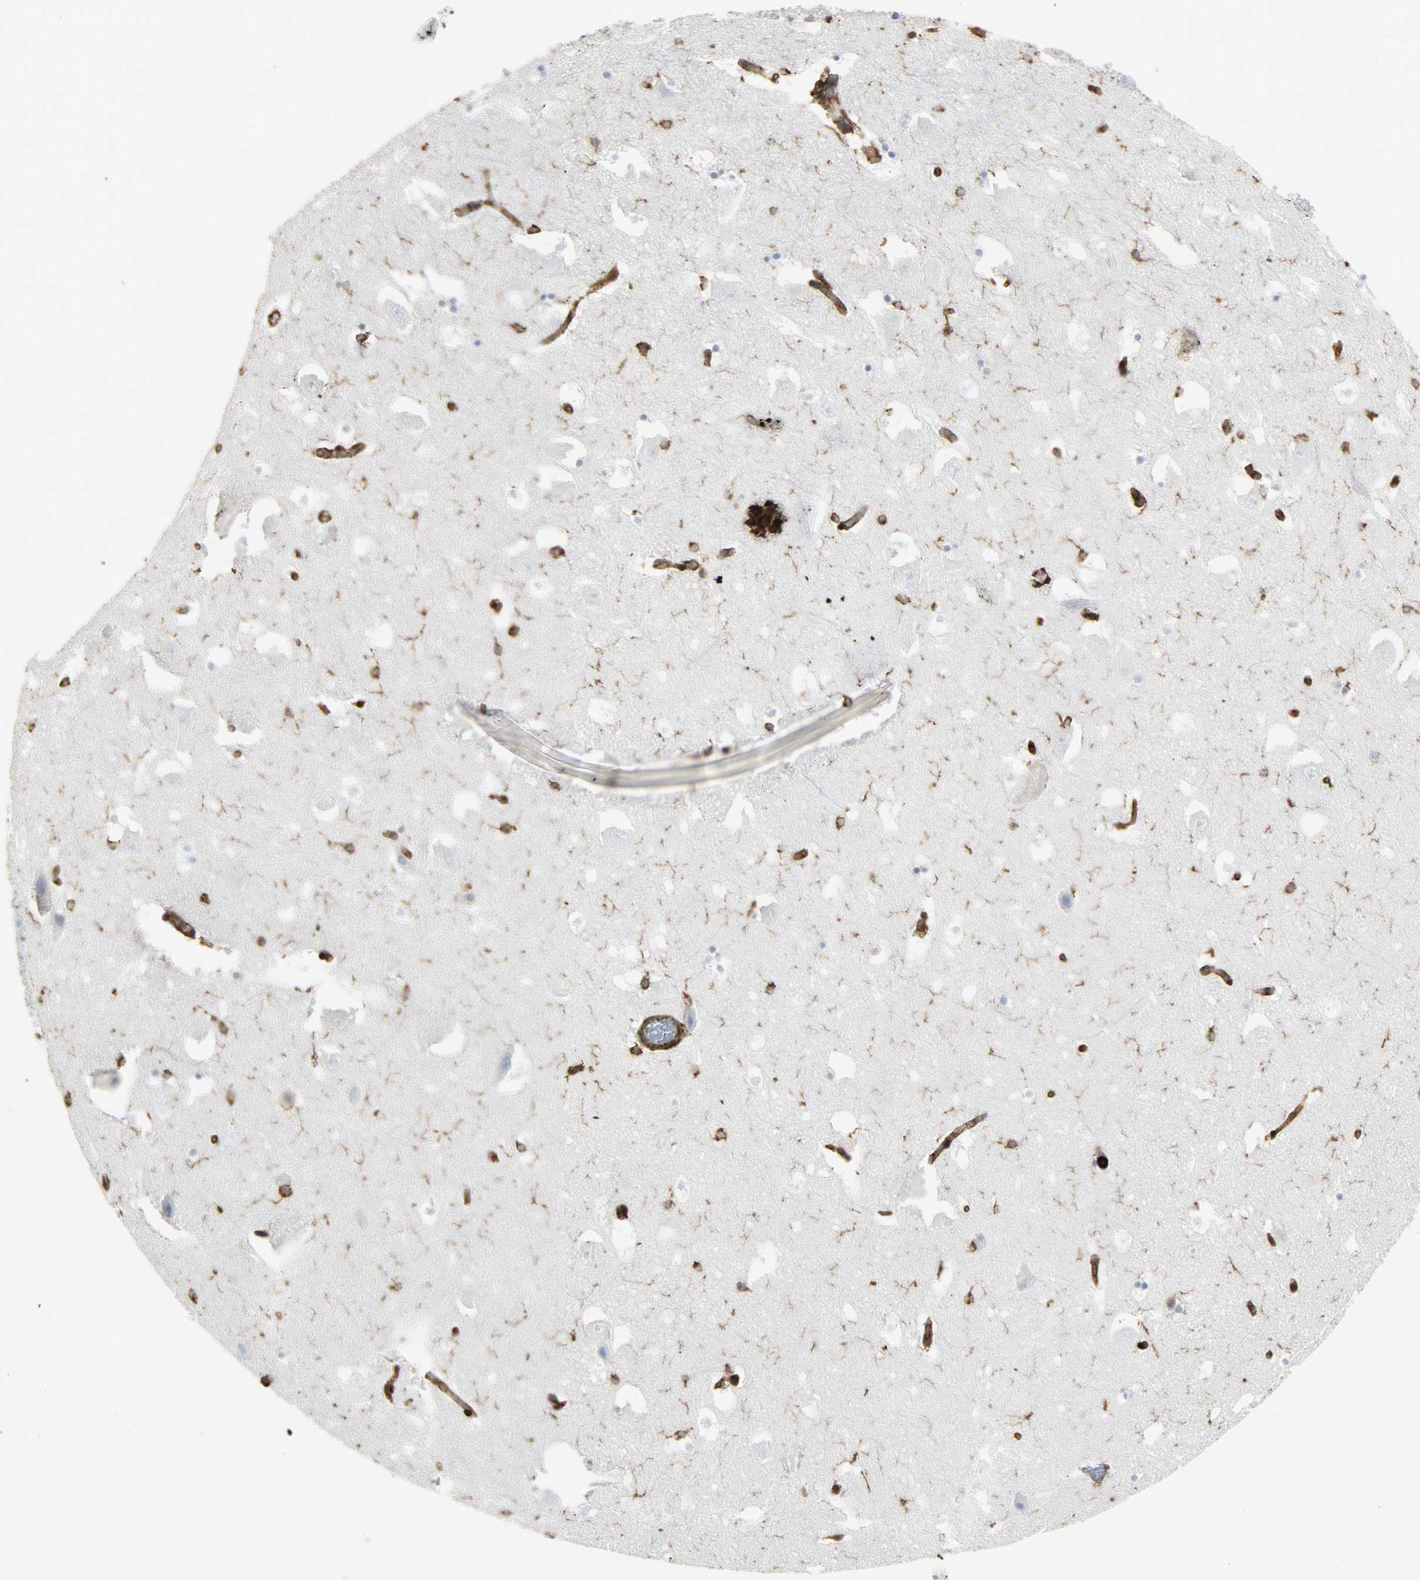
{"staining": {"intensity": "negative", "quantity": "none", "location": "none"}, "tissue": "hippocampus", "cell_type": "Glial cells", "image_type": "normal", "snomed": [{"axis": "morphology", "description": "Normal tissue, NOS"}, {"axis": "topography", "description": "Hippocampus"}], "caption": "Image shows no protein staining in glial cells of normal hippocampus.", "gene": "VASP", "patient": {"sex": "male", "age": 45}}